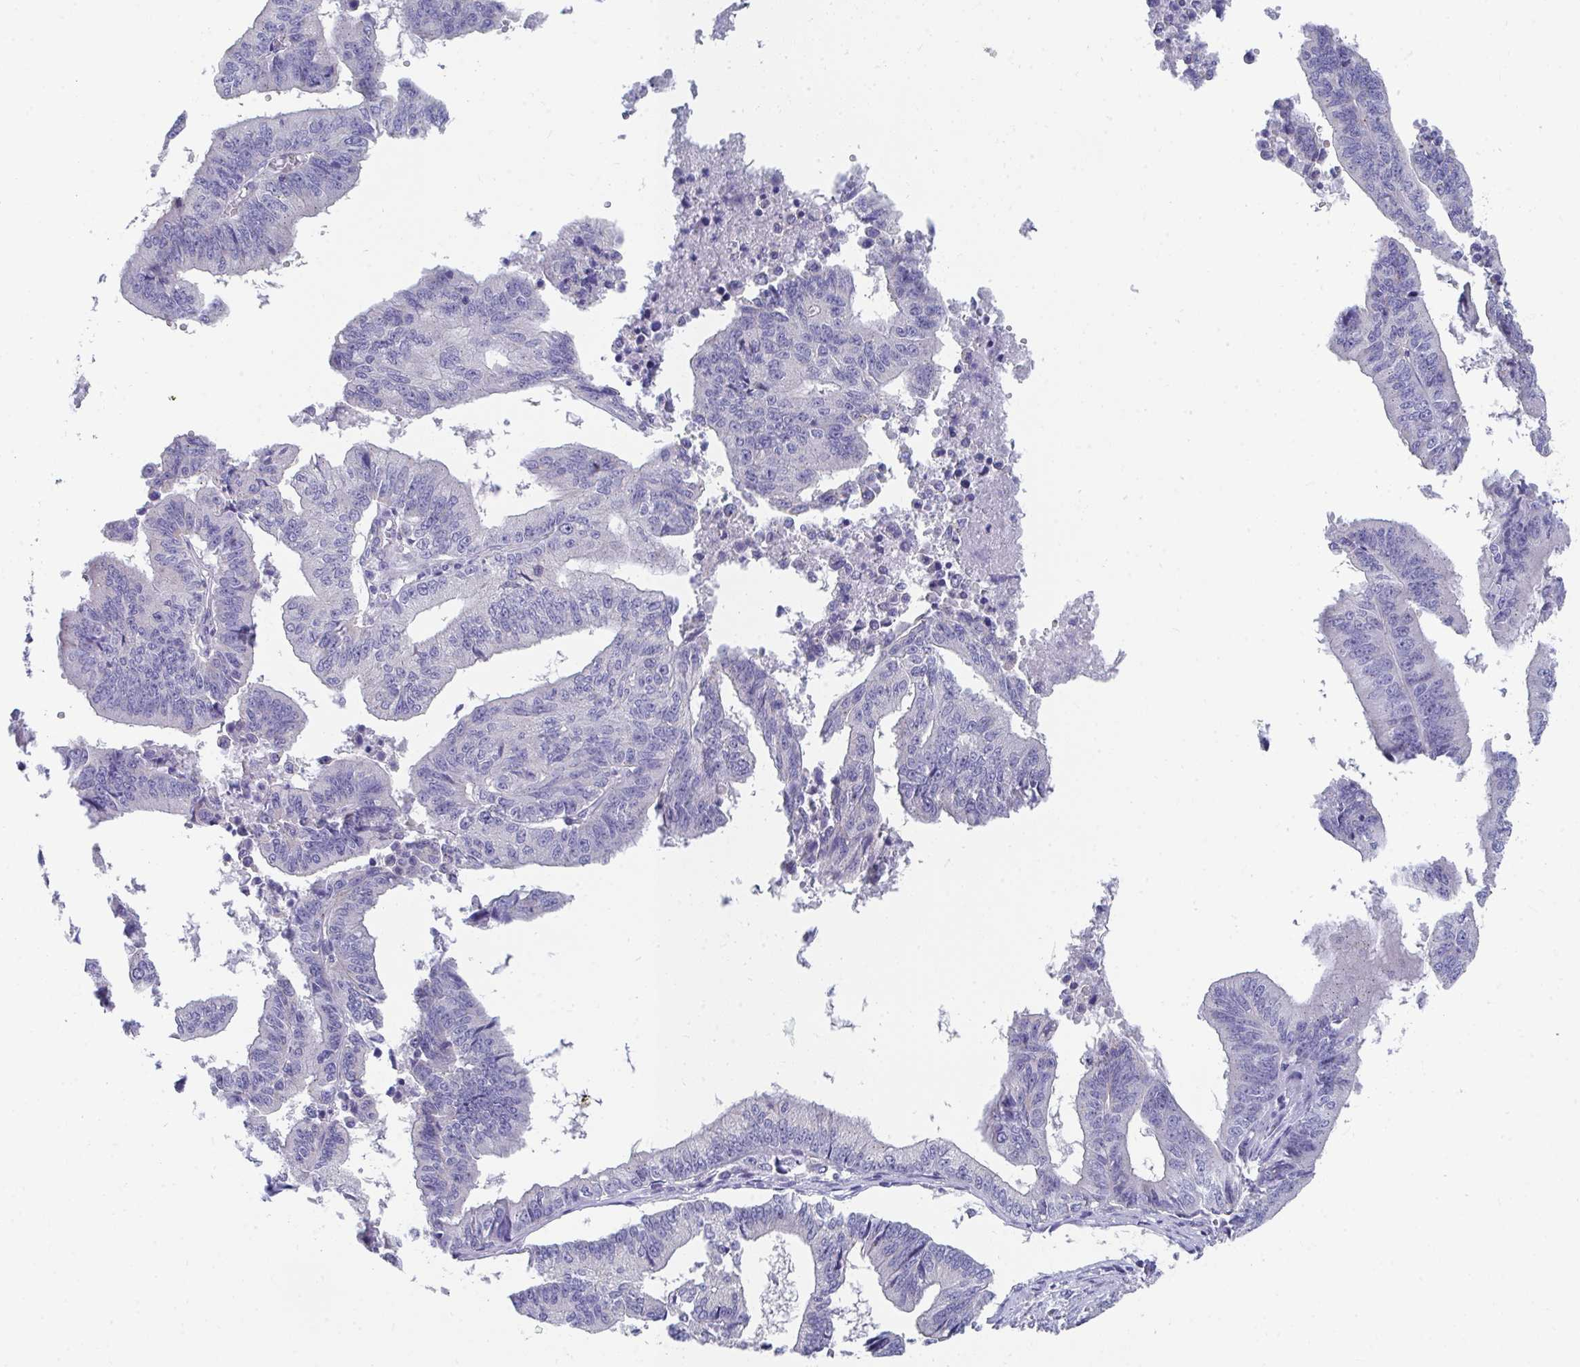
{"staining": {"intensity": "negative", "quantity": "none", "location": "none"}, "tissue": "endometrial cancer", "cell_type": "Tumor cells", "image_type": "cancer", "snomed": [{"axis": "morphology", "description": "Adenocarcinoma, NOS"}, {"axis": "topography", "description": "Endometrium"}], "caption": "Tumor cells show no significant protein positivity in endometrial cancer (adenocarcinoma). Nuclei are stained in blue.", "gene": "TMPRSS2", "patient": {"sex": "female", "age": 65}}